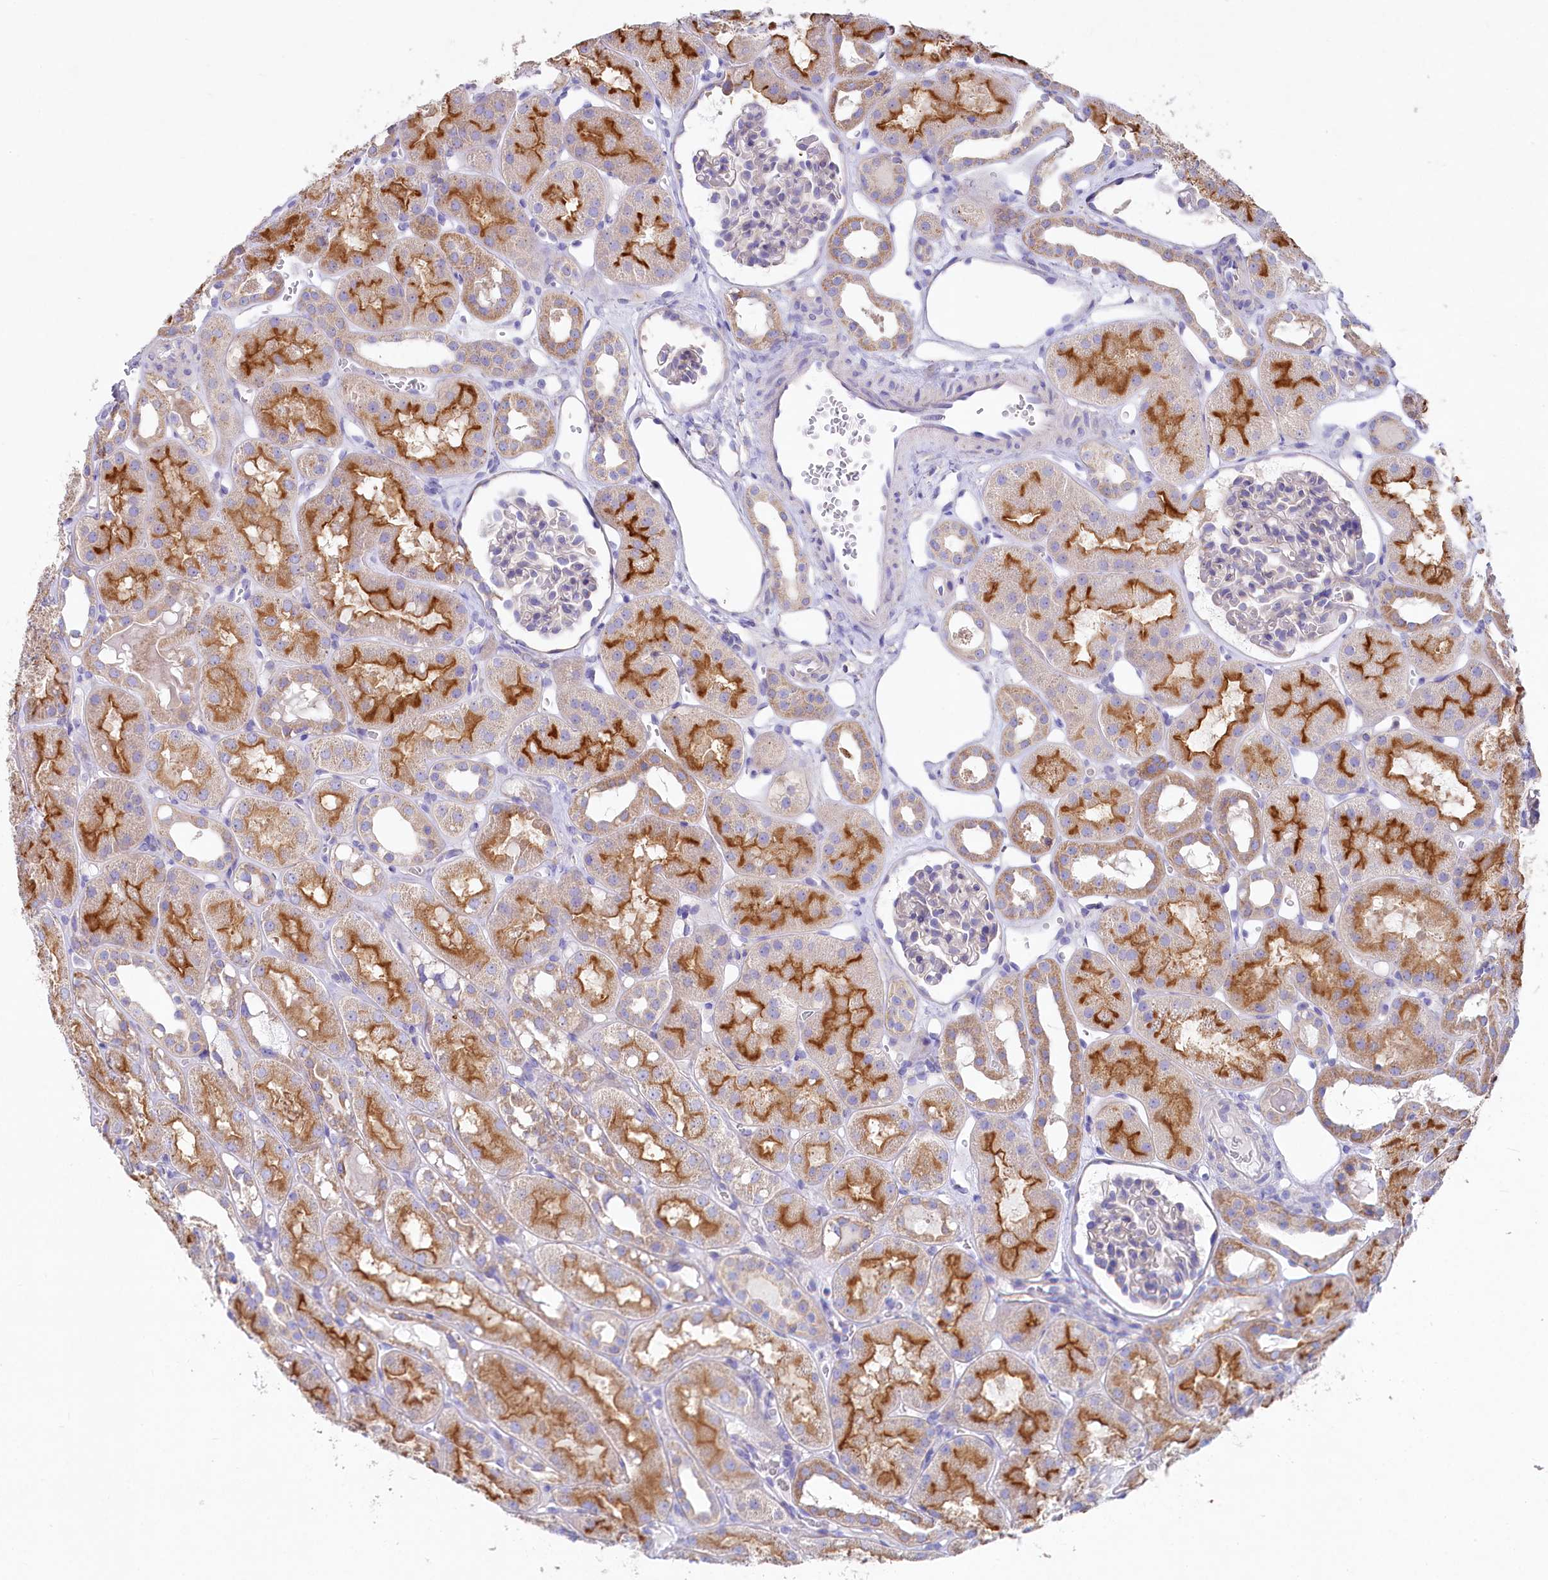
{"staining": {"intensity": "negative", "quantity": "none", "location": "none"}, "tissue": "kidney", "cell_type": "Cells in glomeruli", "image_type": "normal", "snomed": [{"axis": "morphology", "description": "Normal tissue, NOS"}, {"axis": "topography", "description": "Kidney"}], "caption": "Benign kidney was stained to show a protein in brown. There is no significant expression in cells in glomeruli. (DAB (3,3'-diaminobenzidine) immunohistochemistry (IHC) with hematoxylin counter stain).", "gene": "VPS26B", "patient": {"sex": "male", "age": 16}}